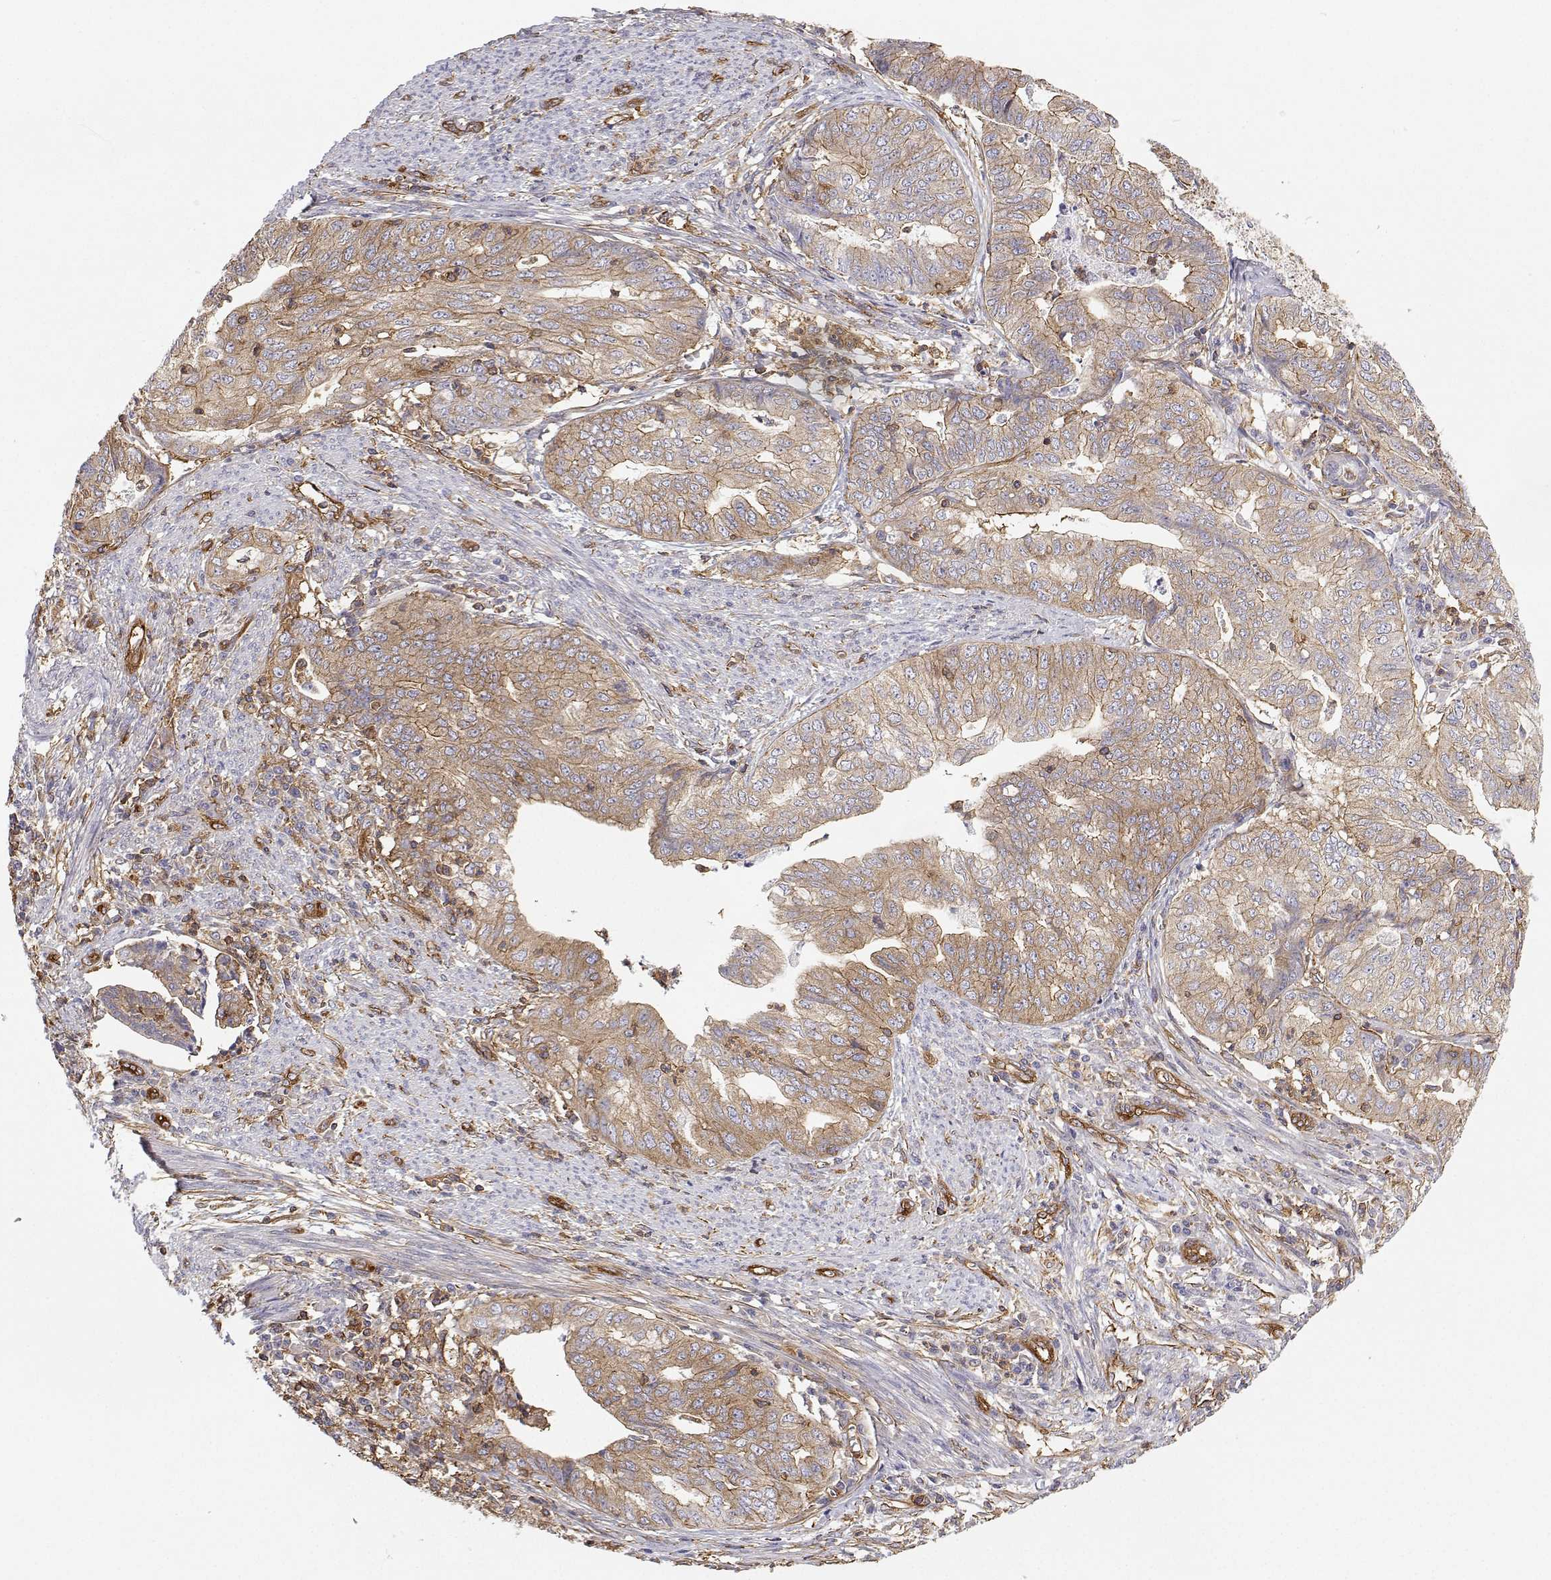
{"staining": {"intensity": "weak", "quantity": "25%-75%", "location": "cytoplasmic/membranous"}, "tissue": "endometrial cancer", "cell_type": "Tumor cells", "image_type": "cancer", "snomed": [{"axis": "morphology", "description": "Adenocarcinoma, NOS"}, {"axis": "topography", "description": "Endometrium"}], "caption": "Immunohistochemistry micrograph of human adenocarcinoma (endometrial) stained for a protein (brown), which exhibits low levels of weak cytoplasmic/membranous staining in about 25%-75% of tumor cells.", "gene": "MYH9", "patient": {"sex": "female", "age": 79}}